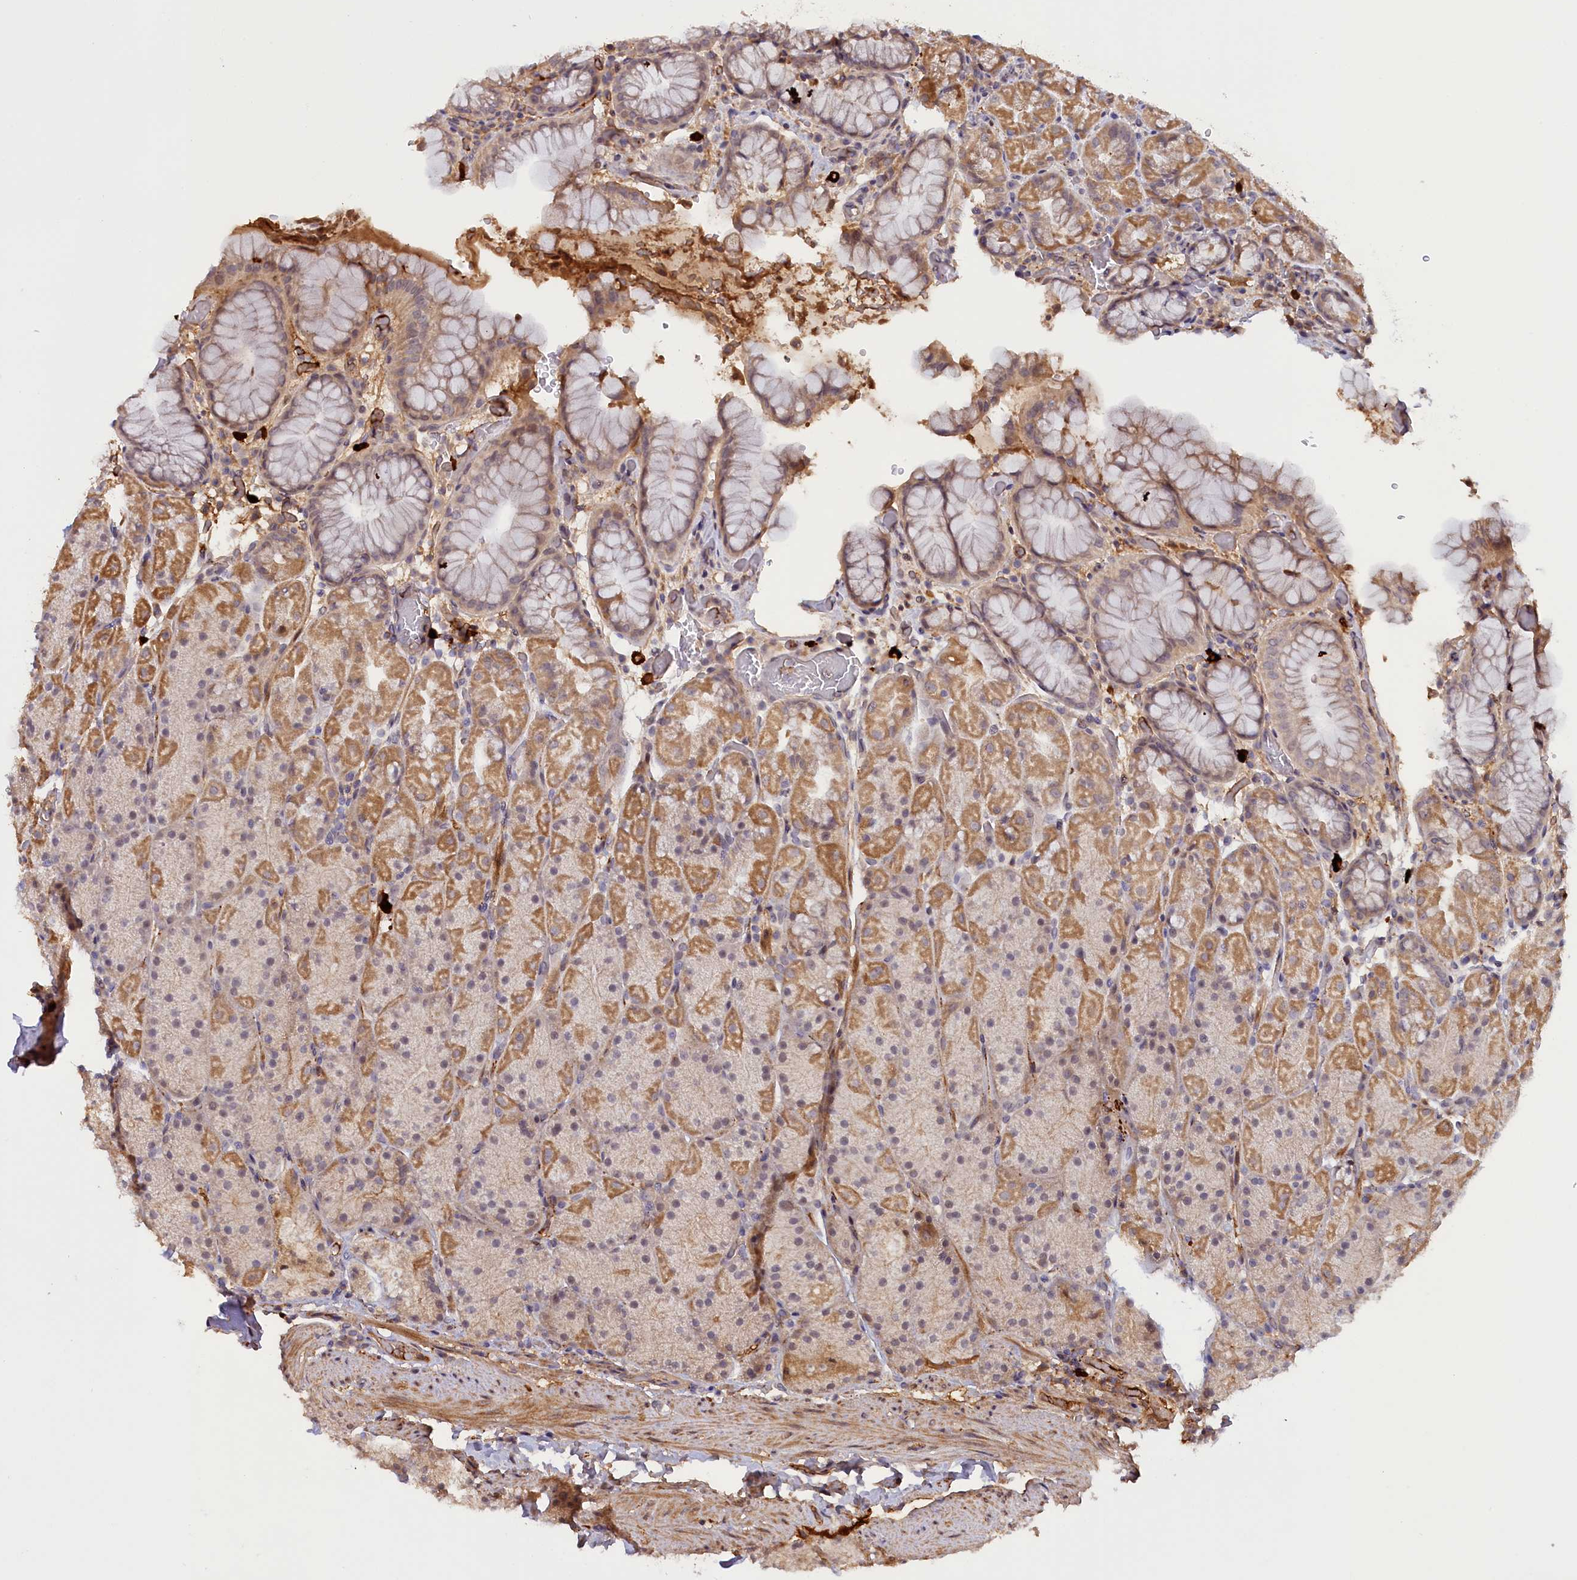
{"staining": {"intensity": "moderate", "quantity": ">75%", "location": "cytoplasmic/membranous"}, "tissue": "stomach", "cell_type": "Glandular cells", "image_type": "normal", "snomed": [{"axis": "morphology", "description": "Normal tissue, NOS"}, {"axis": "topography", "description": "Stomach, upper"}, {"axis": "topography", "description": "Stomach, lower"}], "caption": "About >75% of glandular cells in unremarkable human stomach display moderate cytoplasmic/membranous protein staining as visualized by brown immunohistochemical staining.", "gene": "RRAD", "patient": {"sex": "male", "age": 67}}